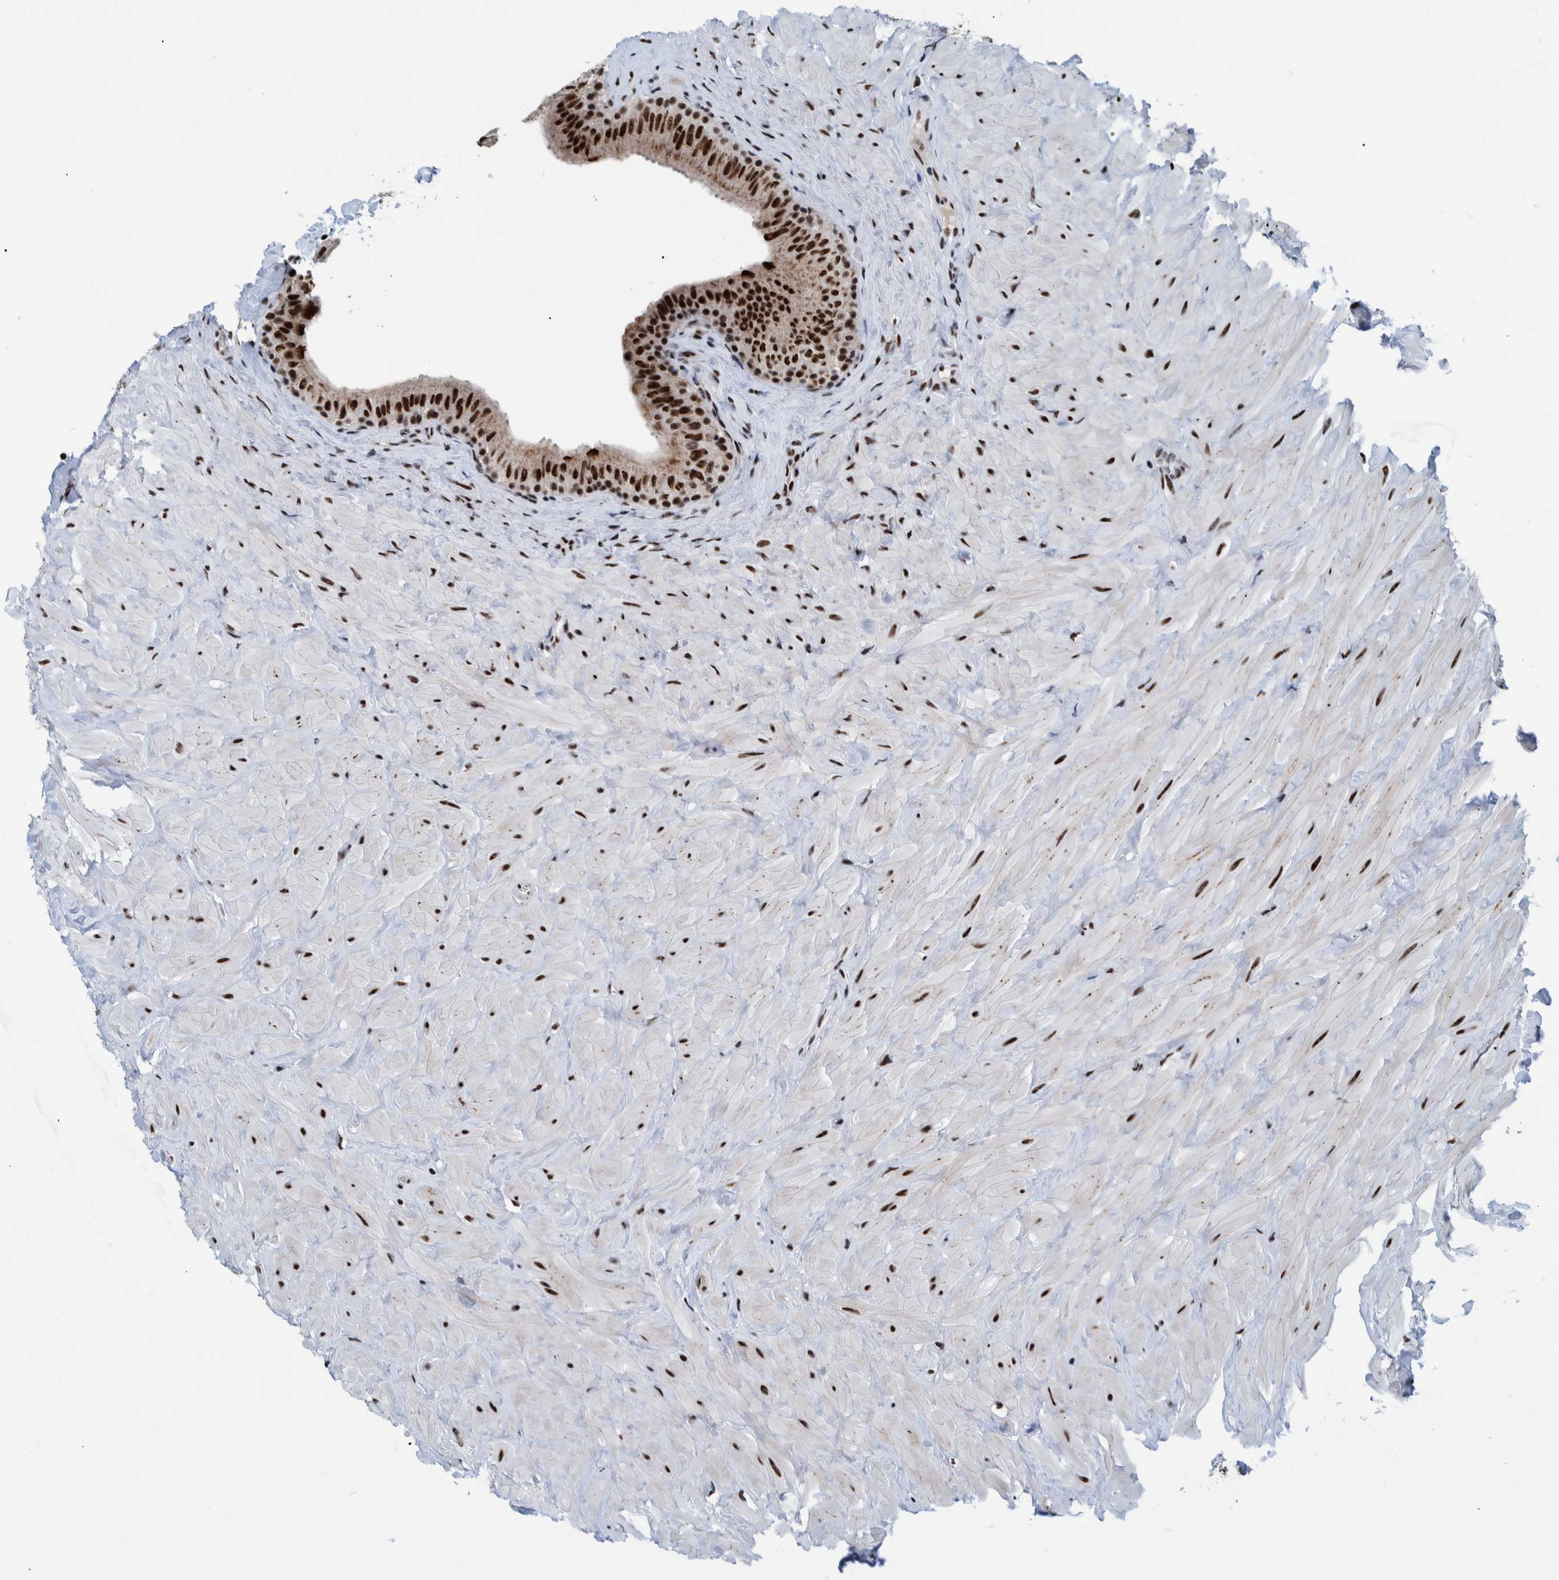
{"staining": {"intensity": "strong", "quantity": ">75%", "location": "nuclear"}, "tissue": "epididymis", "cell_type": "Glandular cells", "image_type": "normal", "snomed": [{"axis": "morphology", "description": "Normal tissue, NOS"}, {"axis": "topography", "description": "Vascular tissue"}, {"axis": "topography", "description": "Epididymis"}], "caption": "DAB (3,3'-diaminobenzidine) immunohistochemical staining of unremarkable human epididymis demonstrates strong nuclear protein staining in approximately >75% of glandular cells.", "gene": "EFTUD2", "patient": {"sex": "male", "age": 49}}